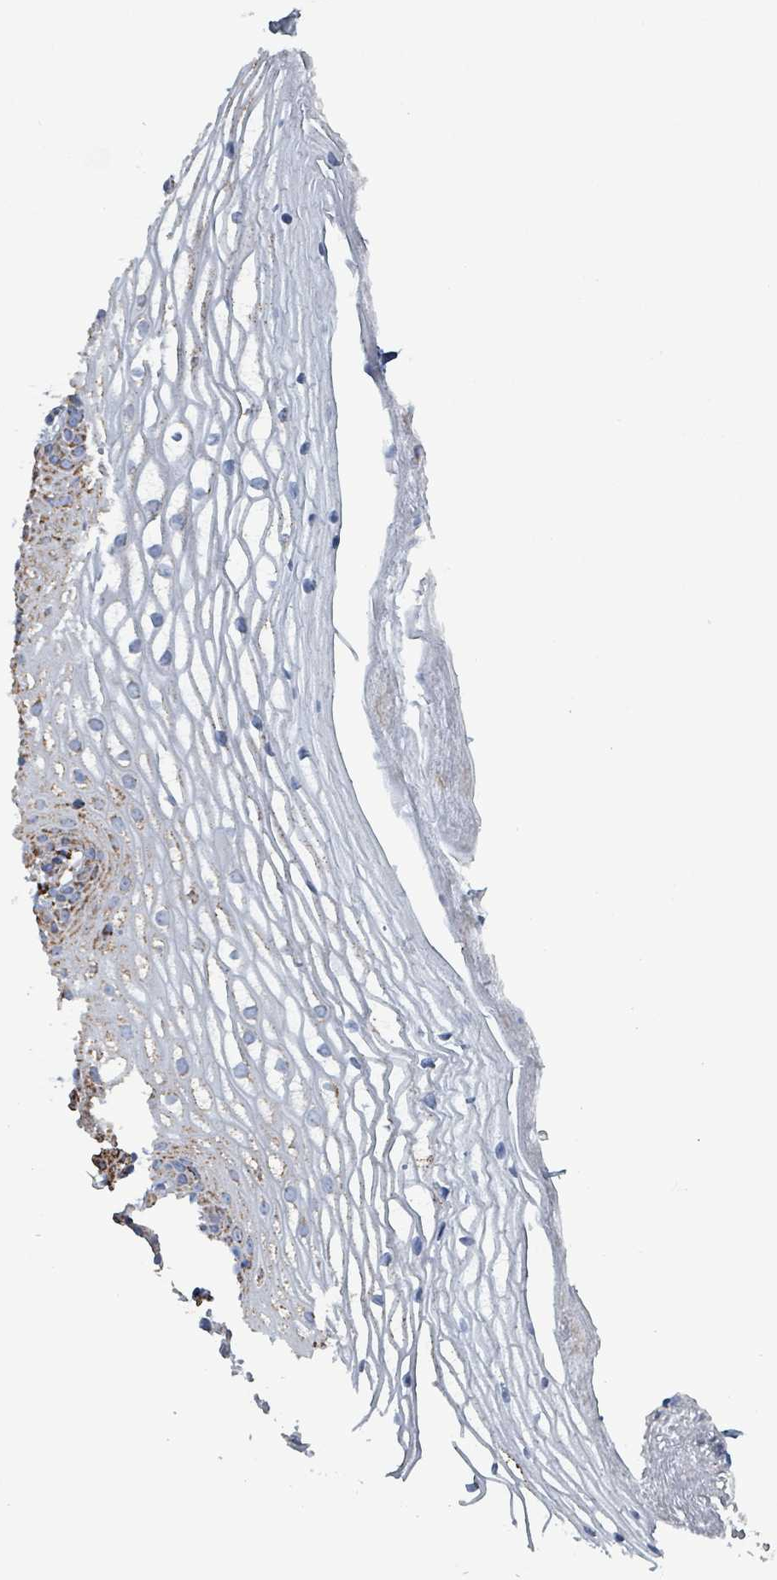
{"staining": {"intensity": "strong", "quantity": "25%-75%", "location": "cytoplasmic/membranous"}, "tissue": "vagina", "cell_type": "Squamous epithelial cells", "image_type": "normal", "snomed": [{"axis": "morphology", "description": "Normal tissue, NOS"}, {"axis": "topography", "description": "Vagina"}], "caption": "IHC (DAB (3,3'-diaminobenzidine)) staining of normal vagina displays strong cytoplasmic/membranous protein expression in about 25%-75% of squamous epithelial cells. Immunohistochemistry stains the protein of interest in brown and the nuclei are stained blue.", "gene": "IDH3B", "patient": {"sex": "female", "age": 56}}